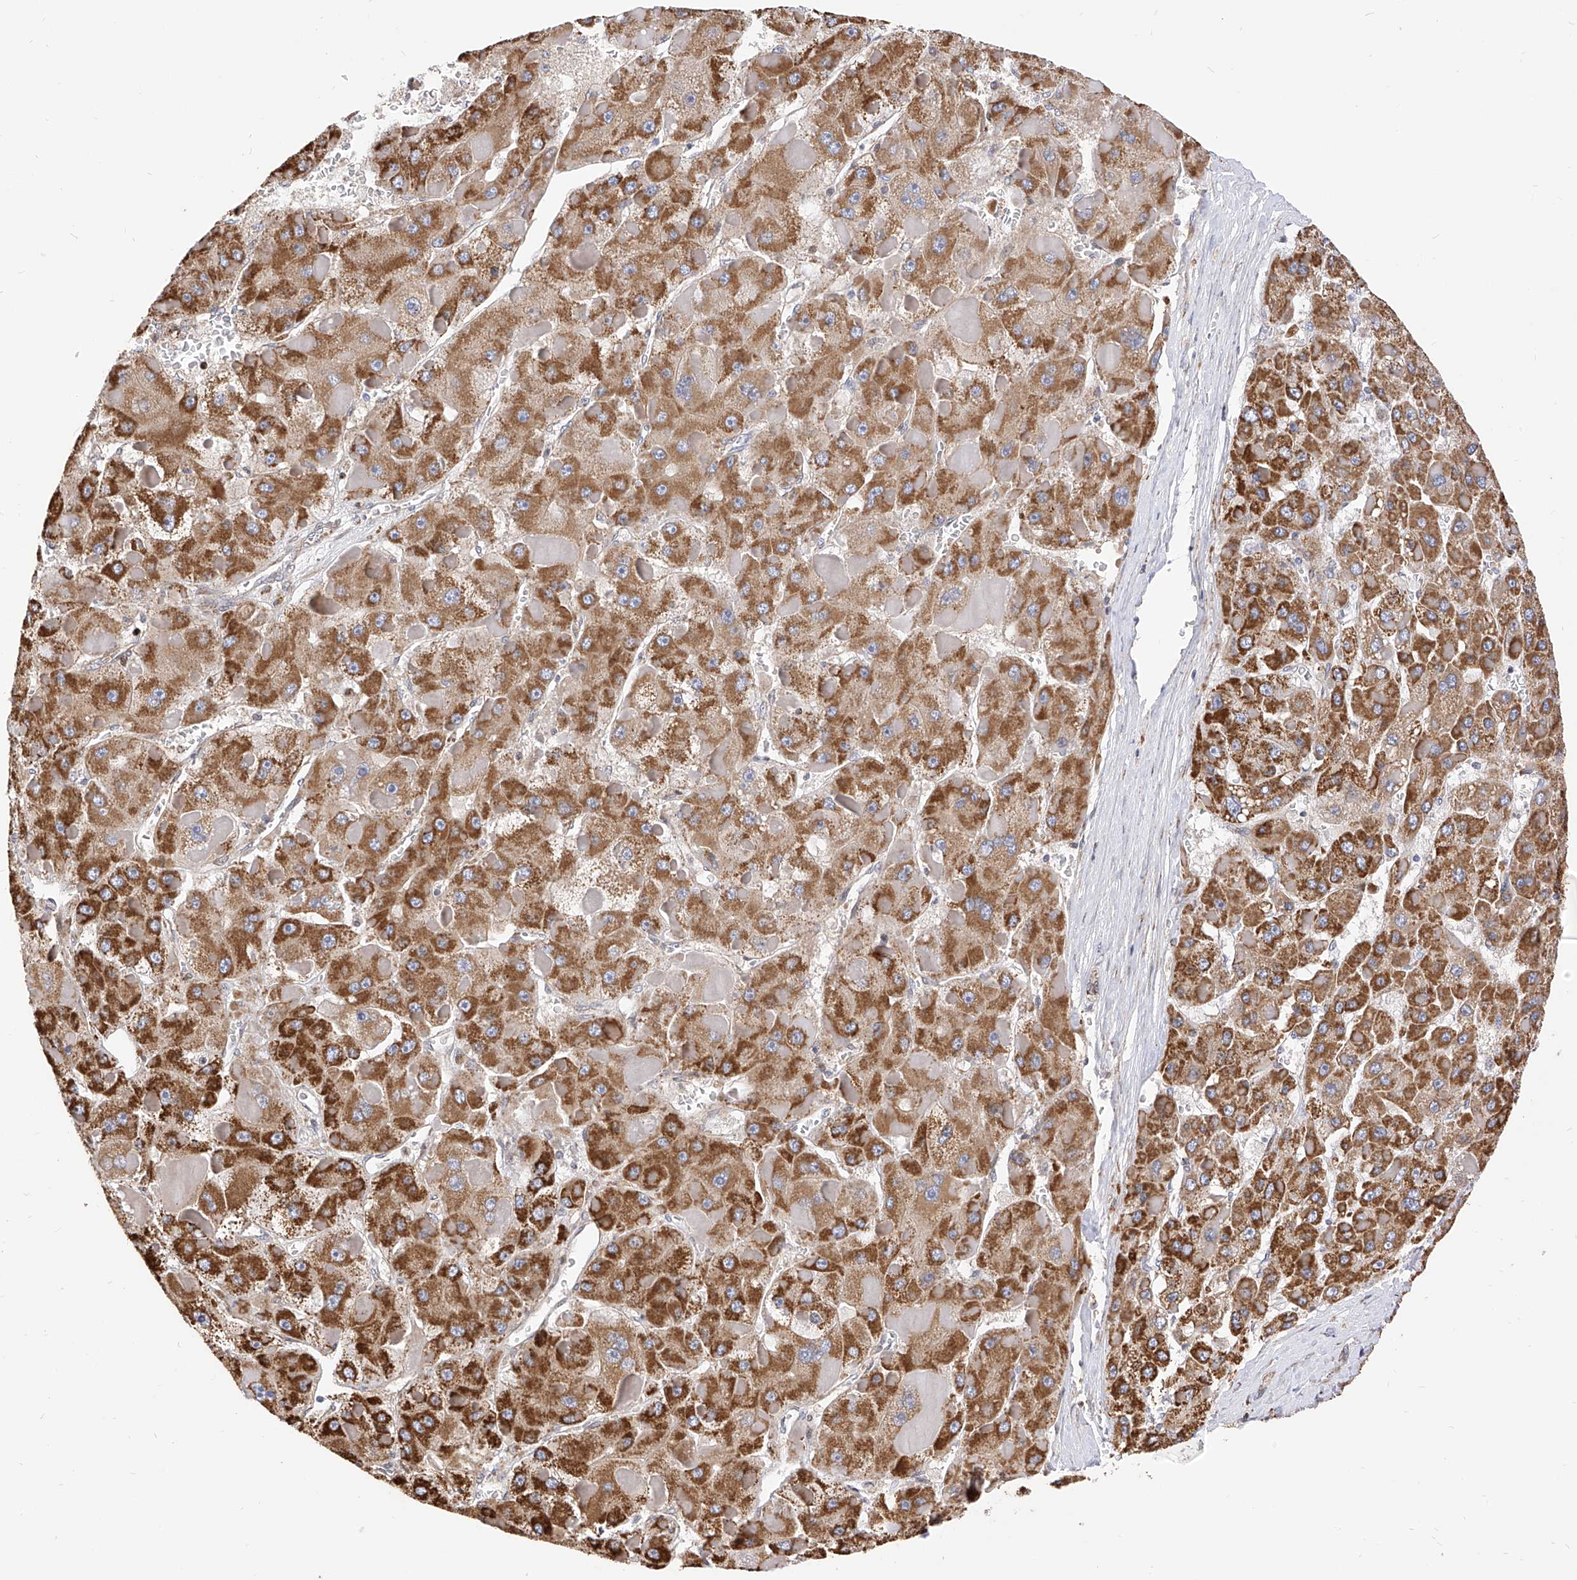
{"staining": {"intensity": "strong", "quantity": ">75%", "location": "cytoplasmic/membranous"}, "tissue": "liver cancer", "cell_type": "Tumor cells", "image_type": "cancer", "snomed": [{"axis": "morphology", "description": "Carcinoma, Hepatocellular, NOS"}, {"axis": "topography", "description": "Liver"}], "caption": "IHC staining of hepatocellular carcinoma (liver), which reveals high levels of strong cytoplasmic/membranous positivity in about >75% of tumor cells indicating strong cytoplasmic/membranous protein positivity. The staining was performed using DAB (3,3'-diaminobenzidine) (brown) for protein detection and nuclei were counterstained in hematoxylin (blue).", "gene": "TTLL8", "patient": {"sex": "female", "age": 73}}